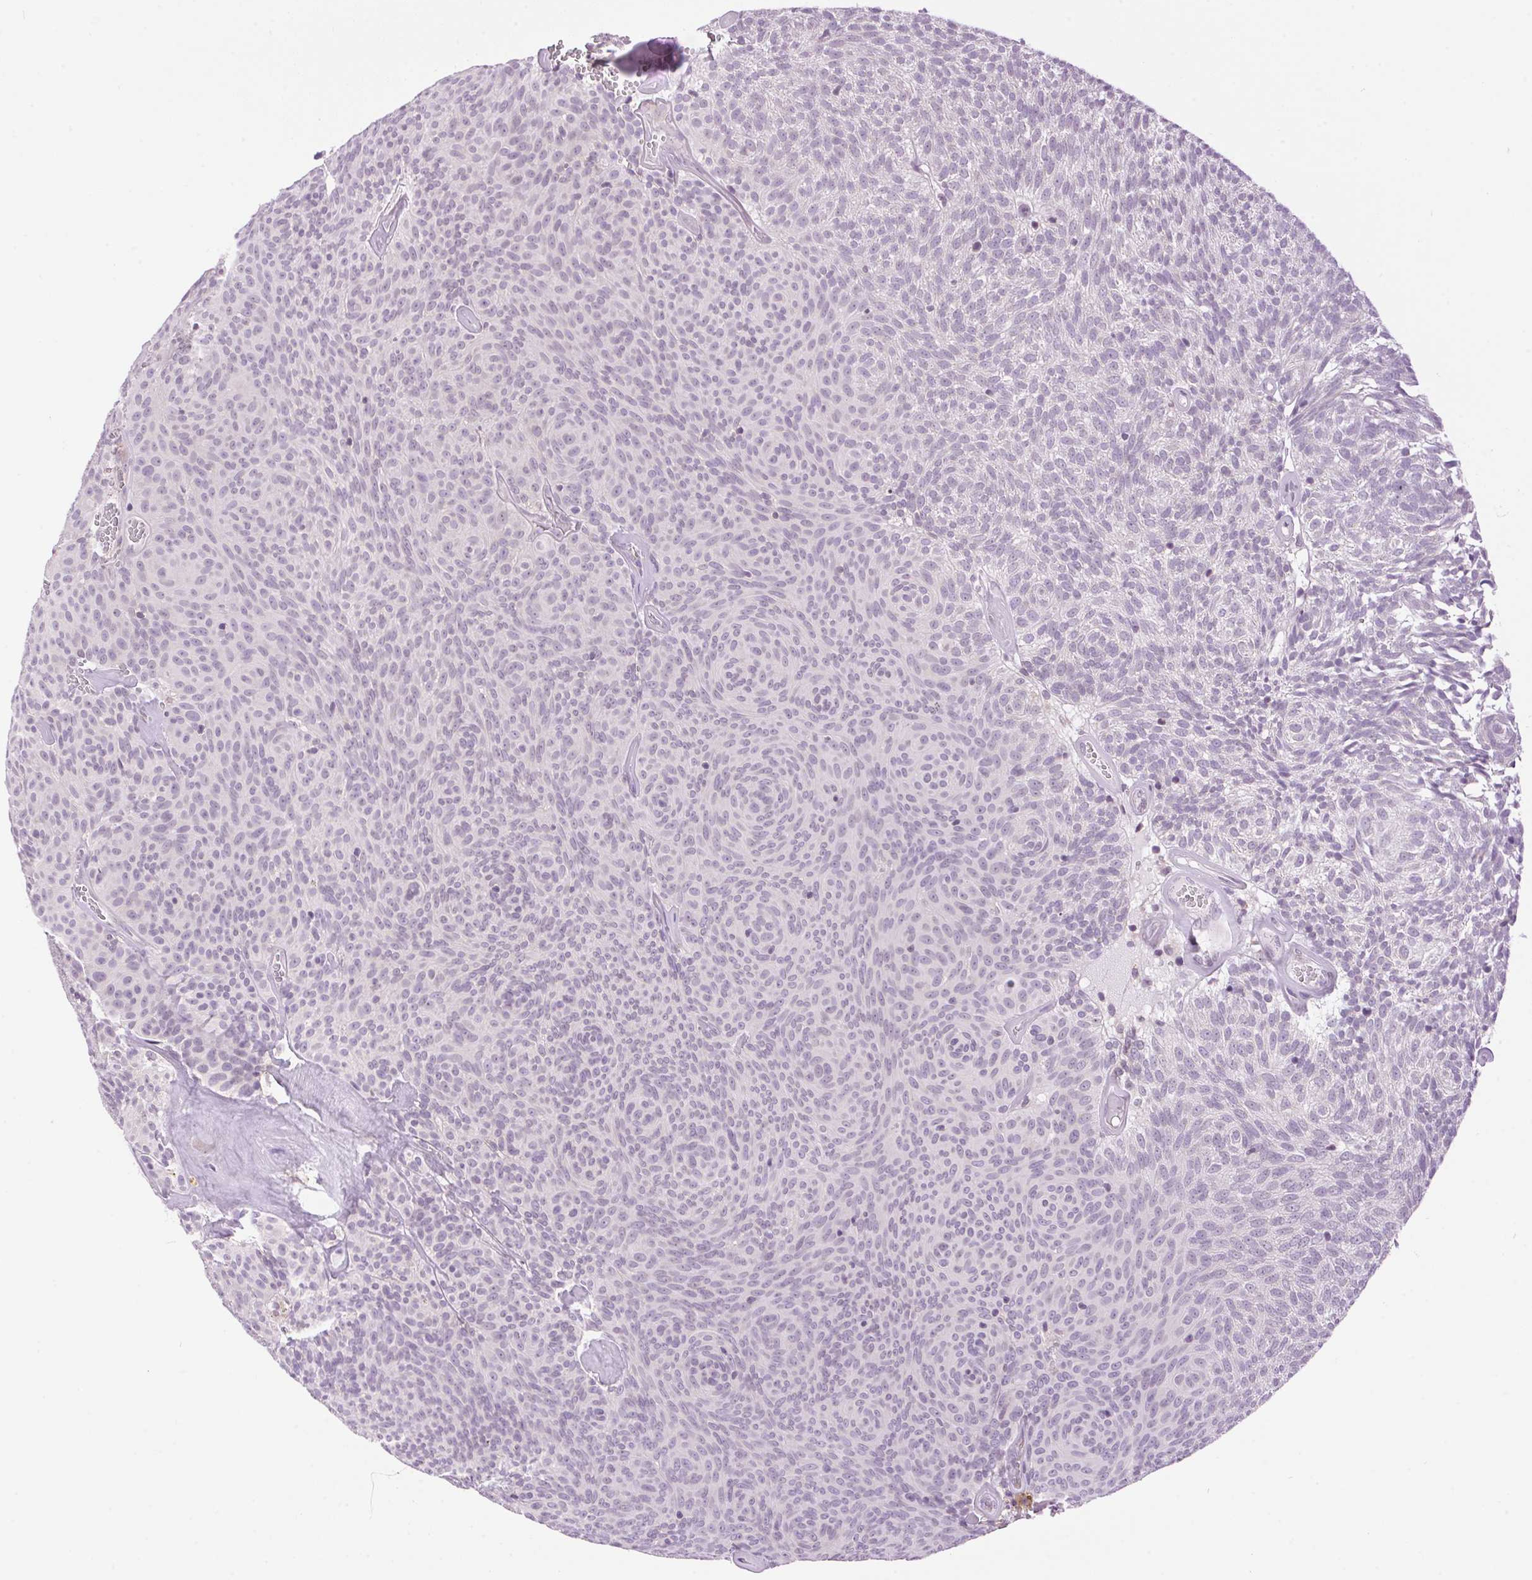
{"staining": {"intensity": "negative", "quantity": "none", "location": "none"}, "tissue": "urothelial cancer", "cell_type": "Tumor cells", "image_type": "cancer", "snomed": [{"axis": "morphology", "description": "Urothelial carcinoma, Low grade"}, {"axis": "topography", "description": "Urinary bladder"}], "caption": "Immunohistochemistry photomicrograph of neoplastic tissue: human urothelial cancer stained with DAB demonstrates no significant protein staining in tumor cells.", "gene": "SMIM13", "patient": {"sex": "male", "age": 77}}